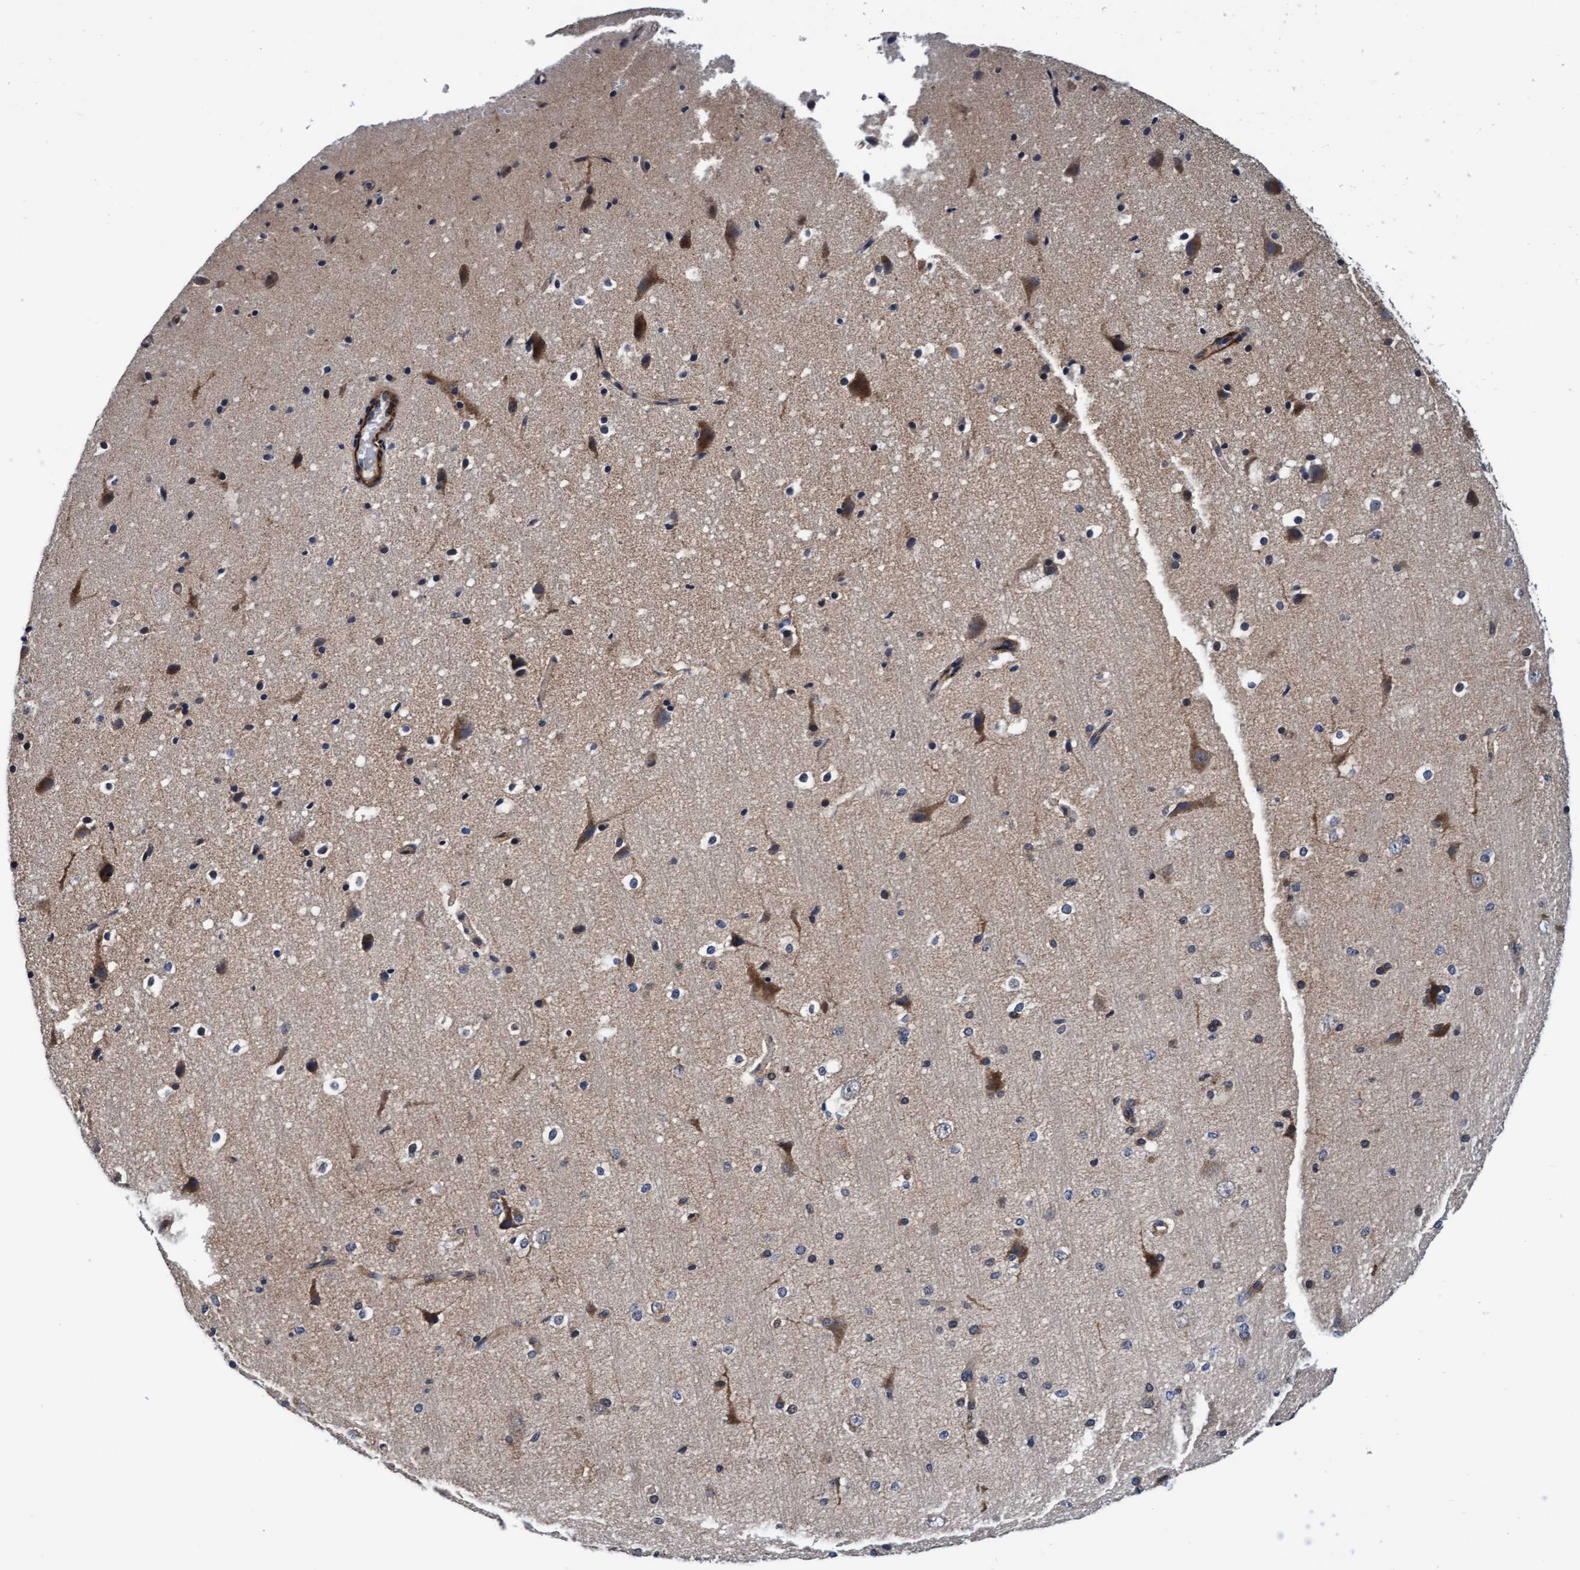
{"staining": {"intensity": "weak", "quantity": ">75%", "location": "cytoplasmic/membranous"}, "tissue": "cerebral cortex", "cell_type": "Endothelial cells", "image_type": "normal", "snomed": [{"axis": "morphology", "description": "Normal tissue, NOS"}, {"axis": "morphology", "description": "Developmental malformation"}, {"axis": "topography", "description": "Cerebral cortex"}], "caption": "Immunohistochemistry micrograph of unremarkable cerebral cortex stained for a protein (brown), which displays low levels of weak cytoplasmic/membranous expression in approximately >75% of endothelial cells.", "gene": "EFCAB13", "patient": {"sex": "female", "age": 30}}